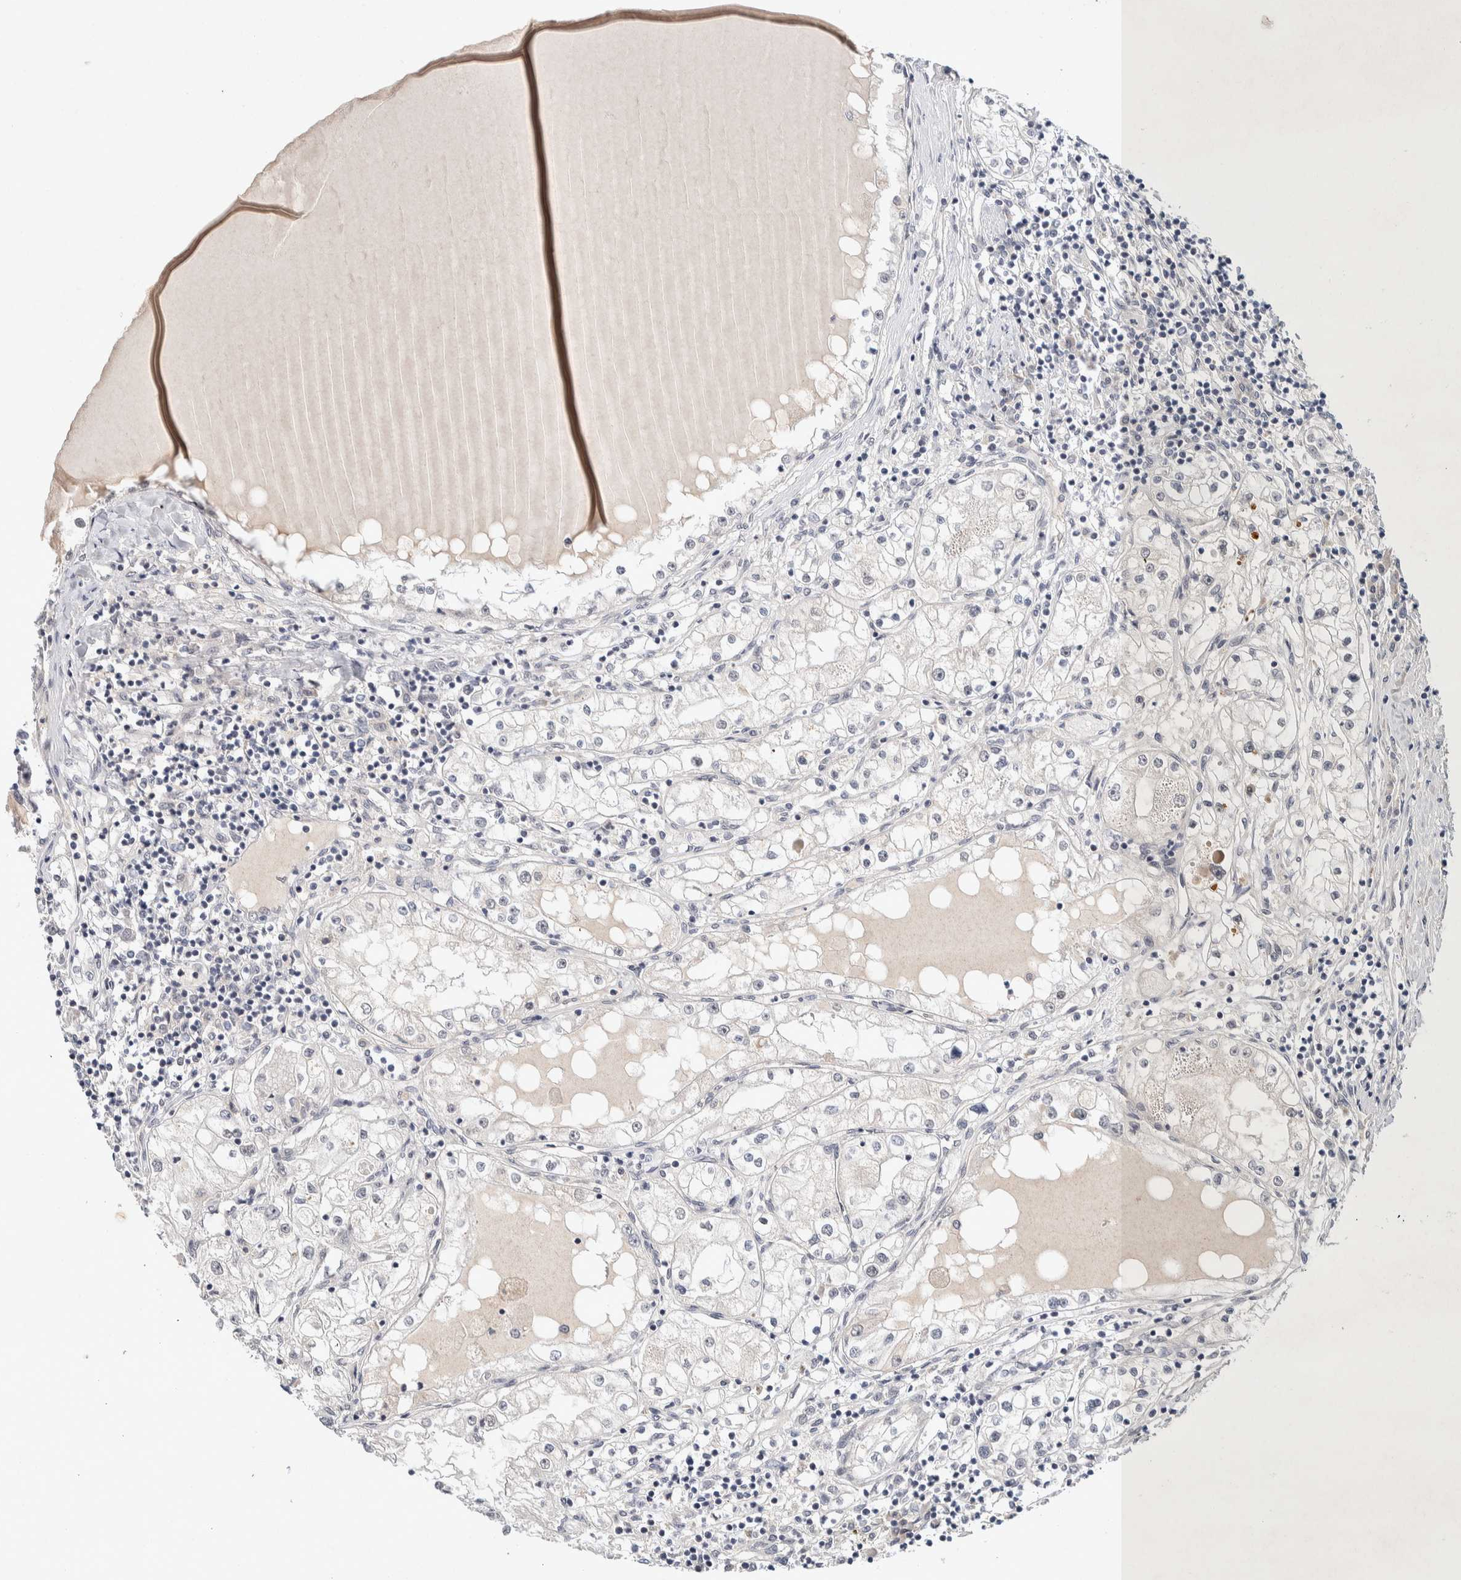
{"staining": {"intensity": "negative", "quantity": "none", "location": "none"}, "tissue": "renal cancer", "cell_type": "Tumor cells", "image_type": "cancer", "snomed": [{"axis": "morphology", "description": "Adenocarcinoma, NOS"}, {"axis": "topography", "description": "Kidney"}], "caption": "A photomicrograph of renal cancer (adenocarcinoma) stained for a protein exhibits no brown staining in tumor cells. The staining is performed using DAB (3,3'-diaminobenzidine) brown chromogen with nuclei counter-stained in using hematoxylin.", "gene": "CRAT", "patient": {"sex": "male", "age": 68}}